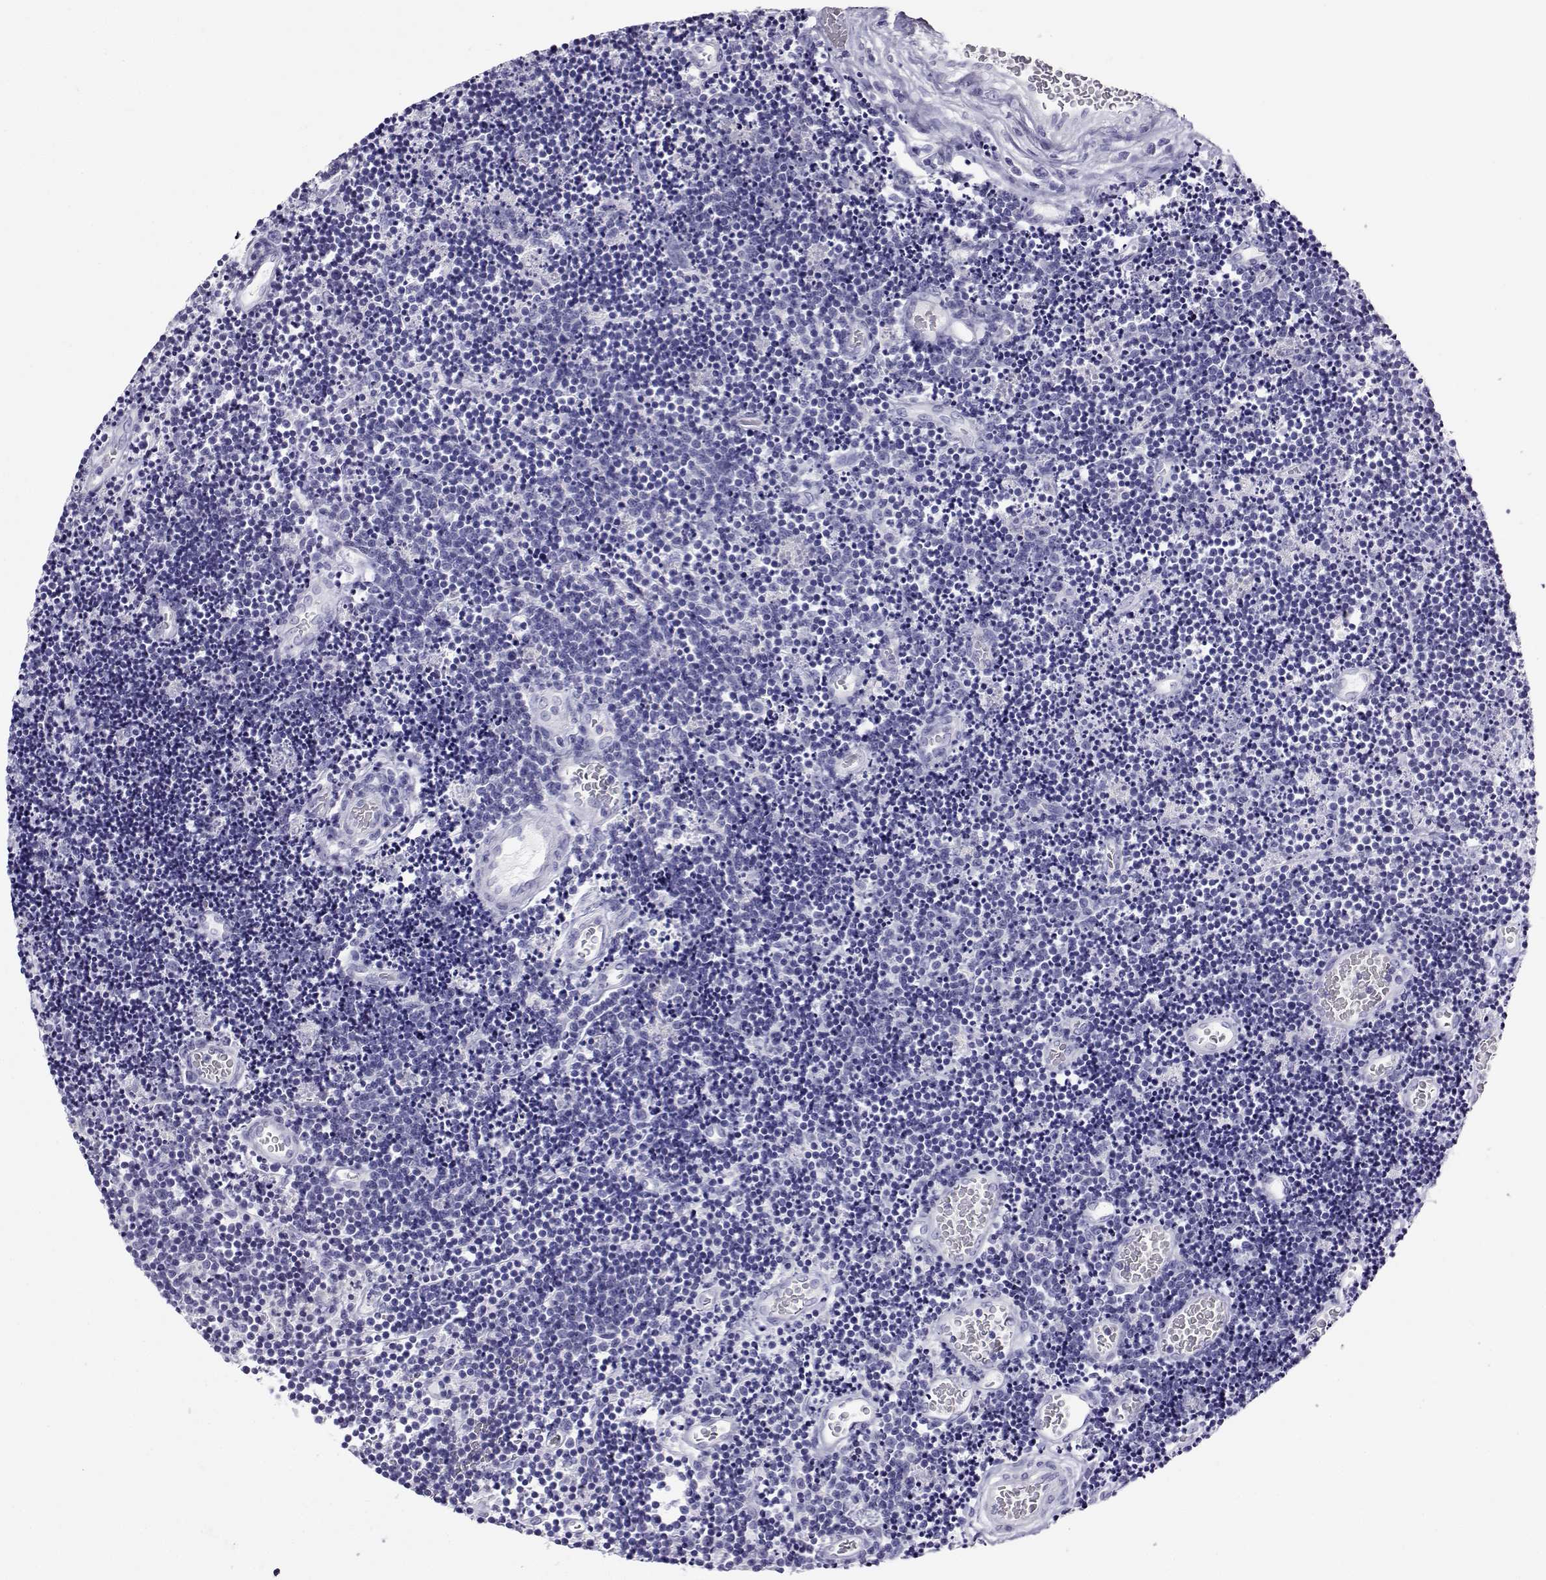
{"staining": {"intensity": "negative", "quantity": "none", "location": "none"}, "tissue": "lymphoma", "cell_type": "Tumor cells", "image_type": "cancer", "snomed": [{"axis": "morphology", "description": "Malignant lymphoma, non-Hodgkin's type, Low grade"}, {"axis": "topography", "description": "Brain"}], "caption": "Micrograph shows no protein positivity in tumor cells of lymphoma tissue. Nuclei are stained in blue.", "gene": "RHOXF2", "patient": {"sex": "female", "age": 66}}